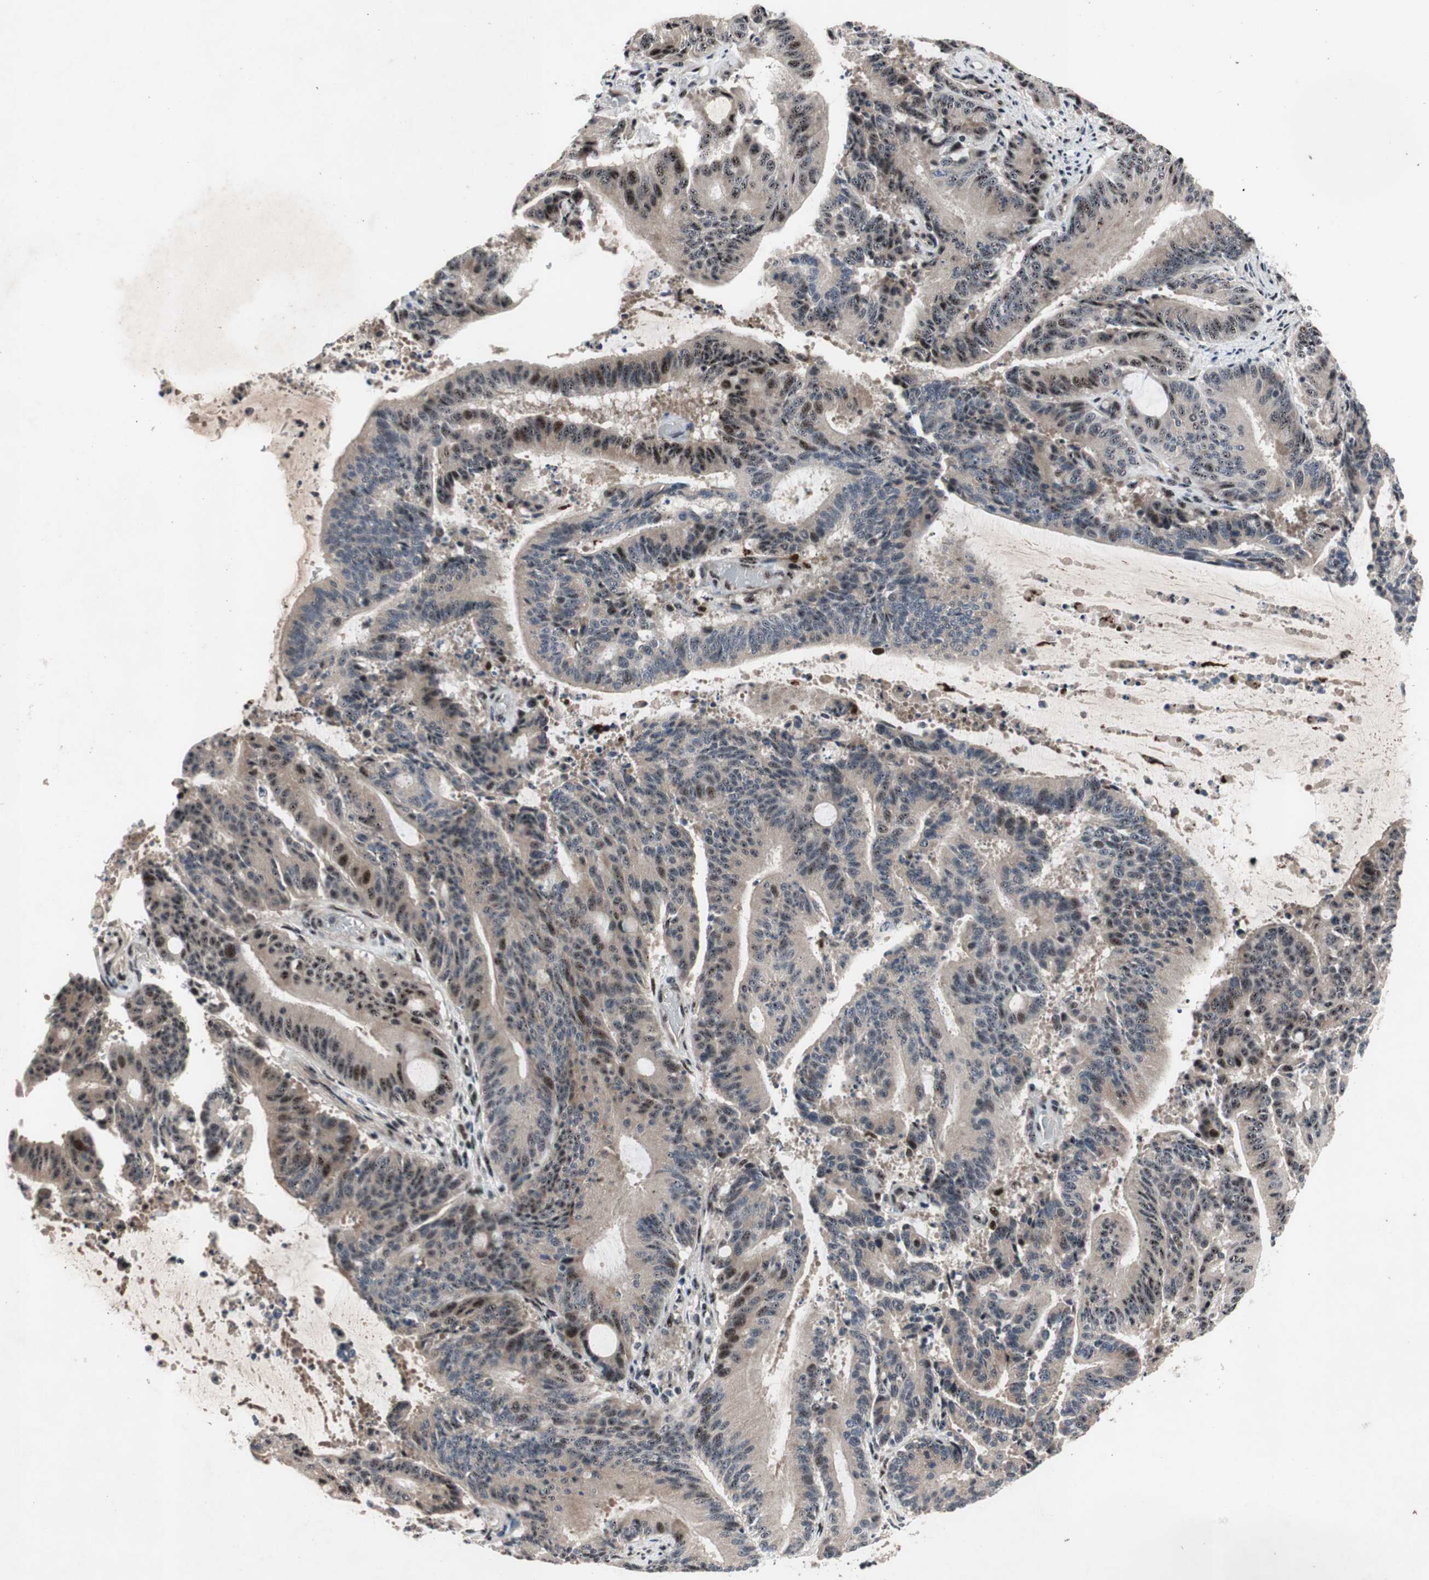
{"staining": {"intensity": "moderate", "quantity": "25%-75%", "location": "cytoplasmic/membranous,nuclear"}, "tissue": "liver cancer", "cell_type": "Tumor cells", "image_type": "cancer", "snomed": [{"axis": "morphology", "description": "Cholangiocarcinoma"}, {"axis": "topography", "description": "Liver"}], "caption": "Immunohistochemistry (DAB (3,3'-diaminobenzidine)) staining of human liver cancer demonstrates moderate cytoplasmic/membranous and nuclear protein positivity in about 25%-75% of tumor cells.", "gene": "SOX7", "patient": {"sex": "female", "age": 73}}